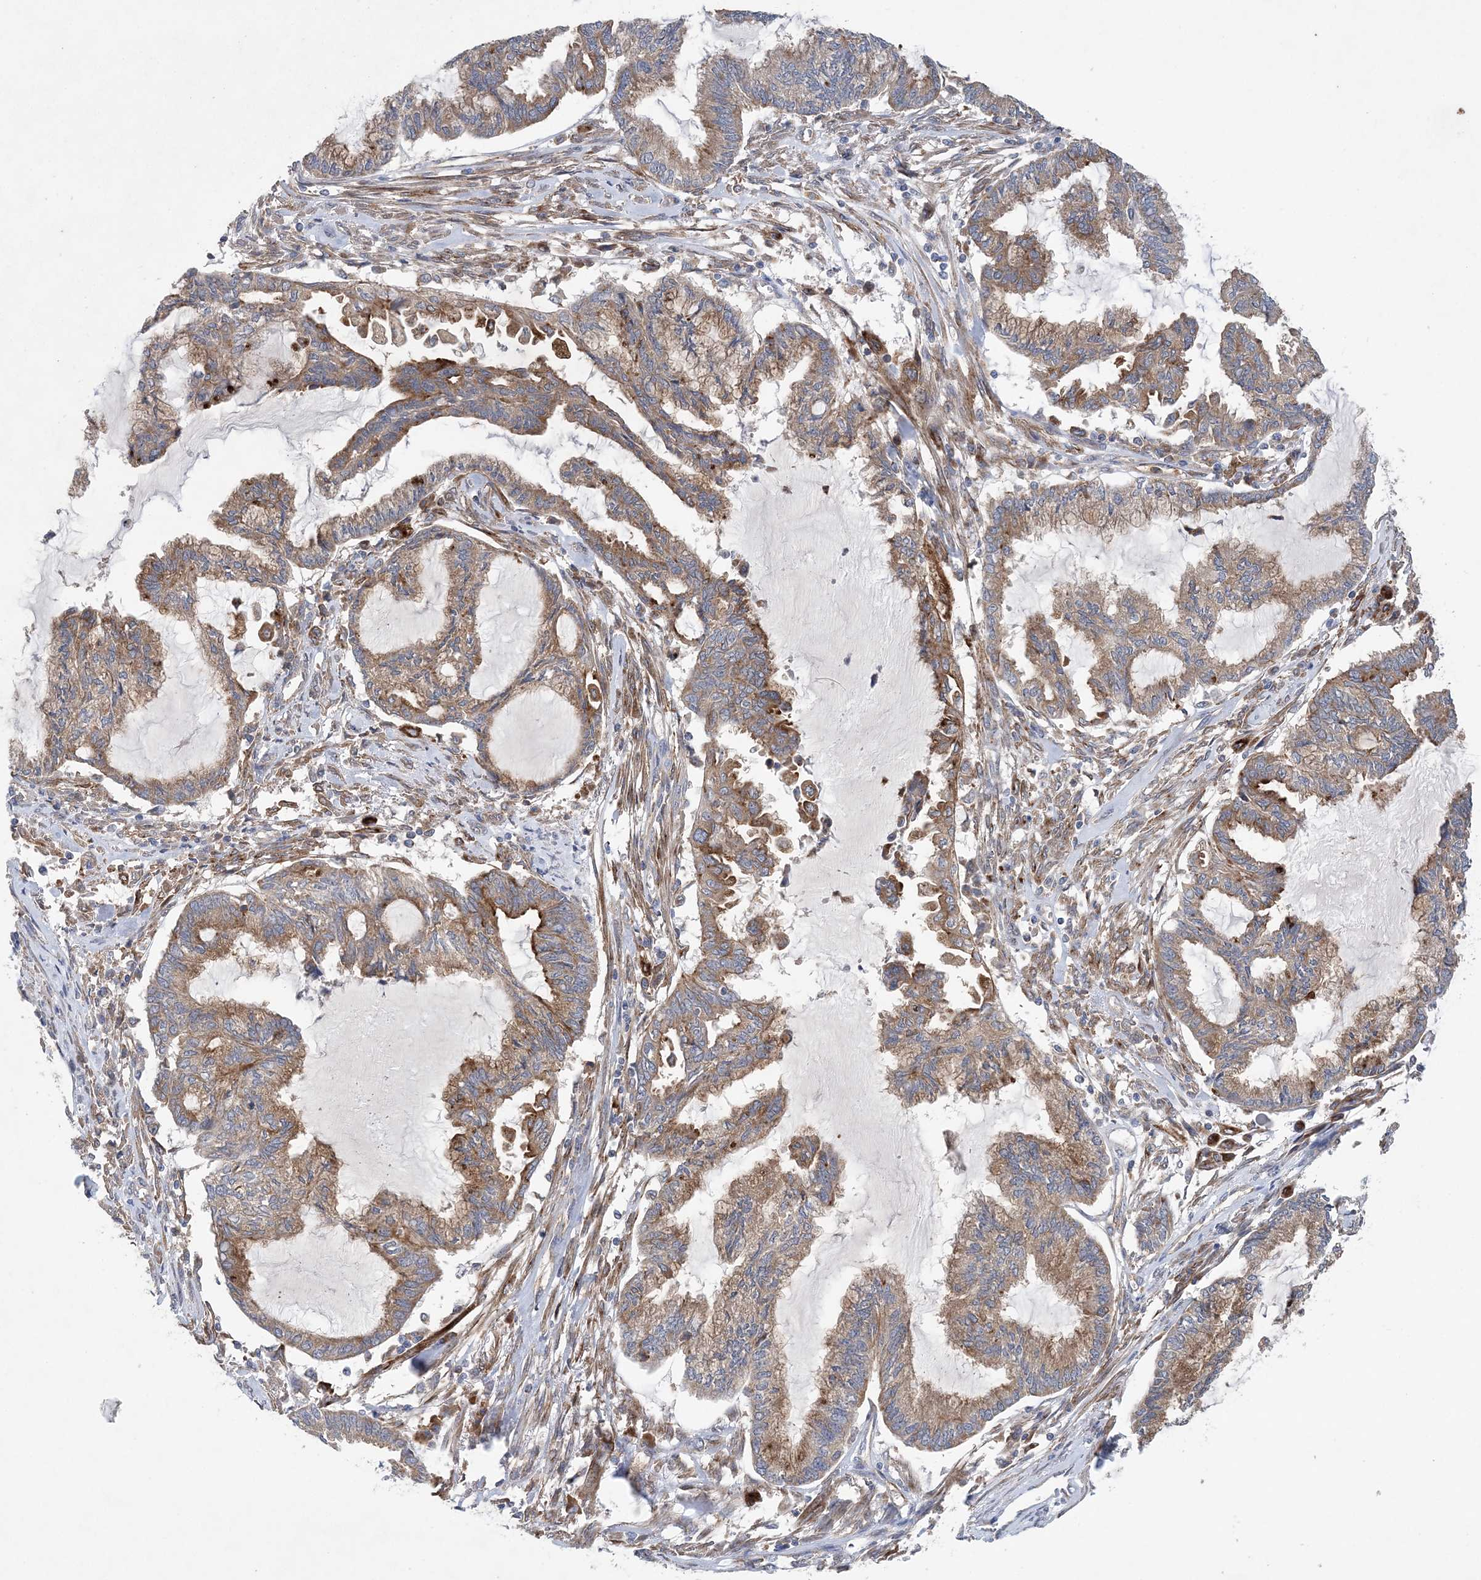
{"staining": {"intensity": "moderate", "quantity": ">75%", "location": "cytoplasmic/membranous"}, "tissue": "endometrial cancer", "cell_type": "Tumor cells", "image_type": "cancer", "snomed": [{"axis": "morphology", "description": "Adenocarcinoma, NOS"}, {"axis": "topography", "description": "Endometrium"}], "caption": "Immunohistochemical staining of endometrial adenocarcinoma reveals moderate cytoplasmic/membranous protein staining in about >75% of tumor cells.", "gene": "PTTG1IP", "patient": {"sex": "female", "age": 86}}